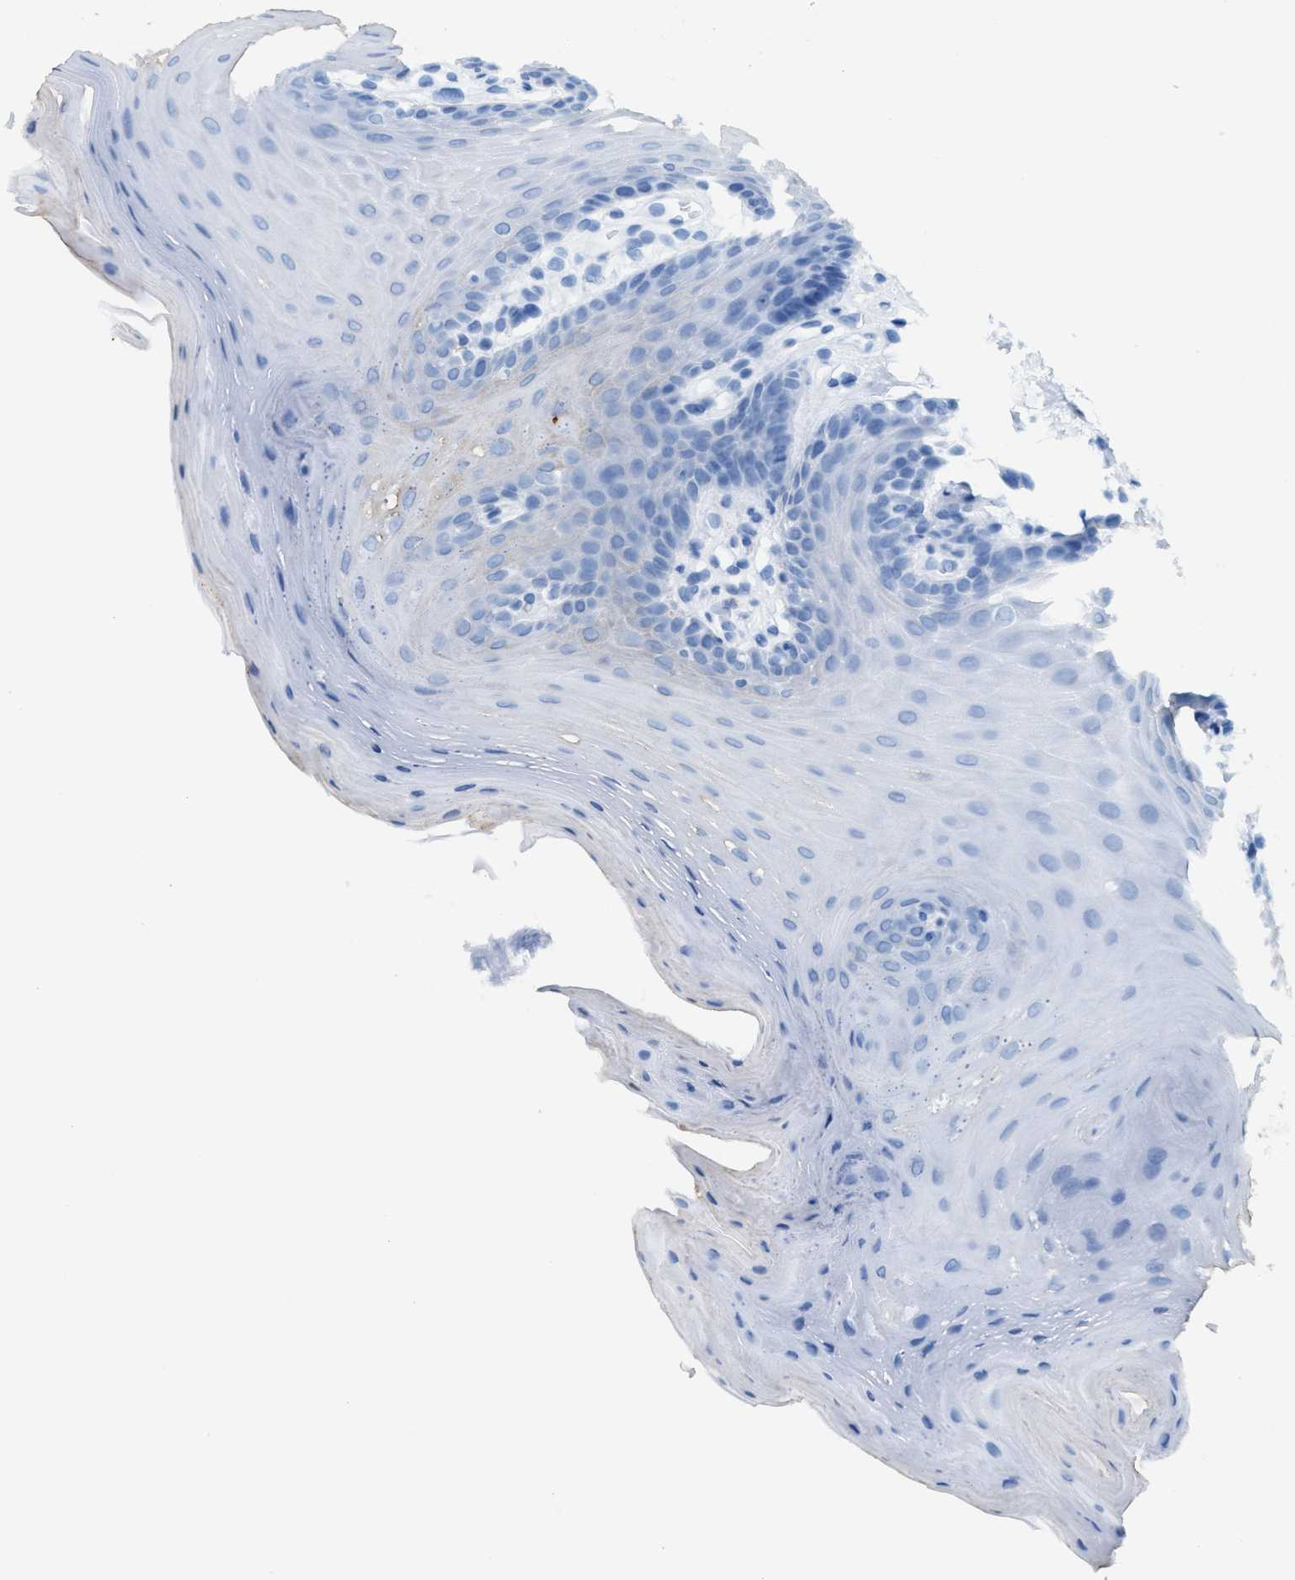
{"staining": {"intensity": "moderate", "quantity": "25%-75%", "location": "cytoplasmic/membranous"}, "tissue": "oral mucosa", "cell_type": "Squamous epithelial cells", "image_type": "normal", "snomed": [{"axis": "morphology", "description": "Normal tissue, NOS"}, {"axis": "morphology", "description": "Squamous cell carcinoma, NOS"}, {"axis": "topography", "description": "Oral tissue"}, {"axis": "topography", "description": "Head-Neck"}], "caption": "Immunohistochemical staining of benign oral mucosa shows 25%-75% levels of moderate cytoplasmic/membranous protein staining in about 25%-75% of squamous epithelial cells.", "gene": "PRUNE2", "patient": {"sex": "male", "age": 71}}